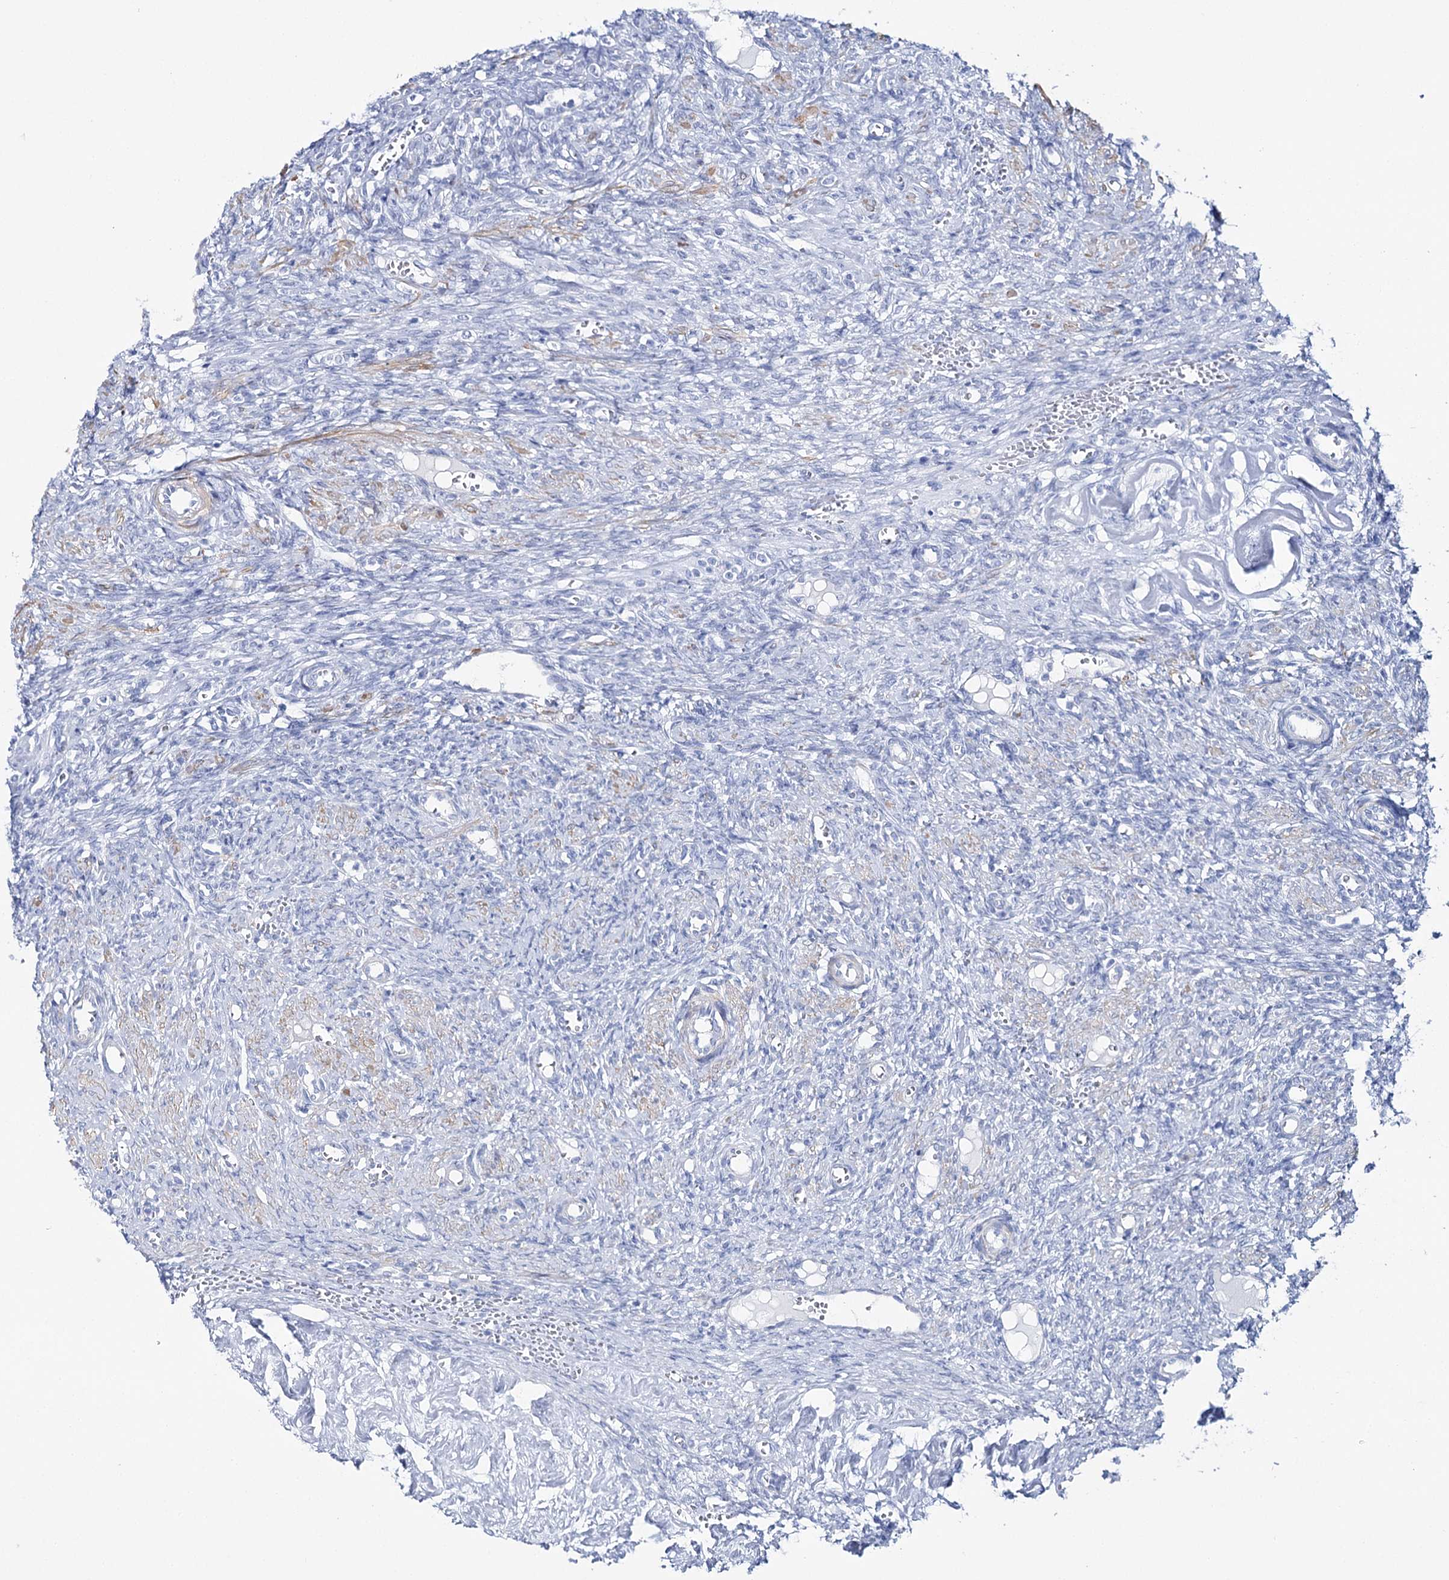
{"staining": {"intensity": "negative", "quantity": "none", "location": "none"}, "tissue": "ovary", "cell_type": "Follicle cells", "image_type": "normal", "snomed": [{"axis": "morphology", "description": "Normal tissue, NOS"}, {"axis": "topography", "description": "Ovary"}], "caption": "An immunohistochemistry histopathology image of unremarkable ovary is shown. There is no staining in follicle cells of ovary.", "gene": "CSN3", "patient": {"sex": "female", "age": 41}}